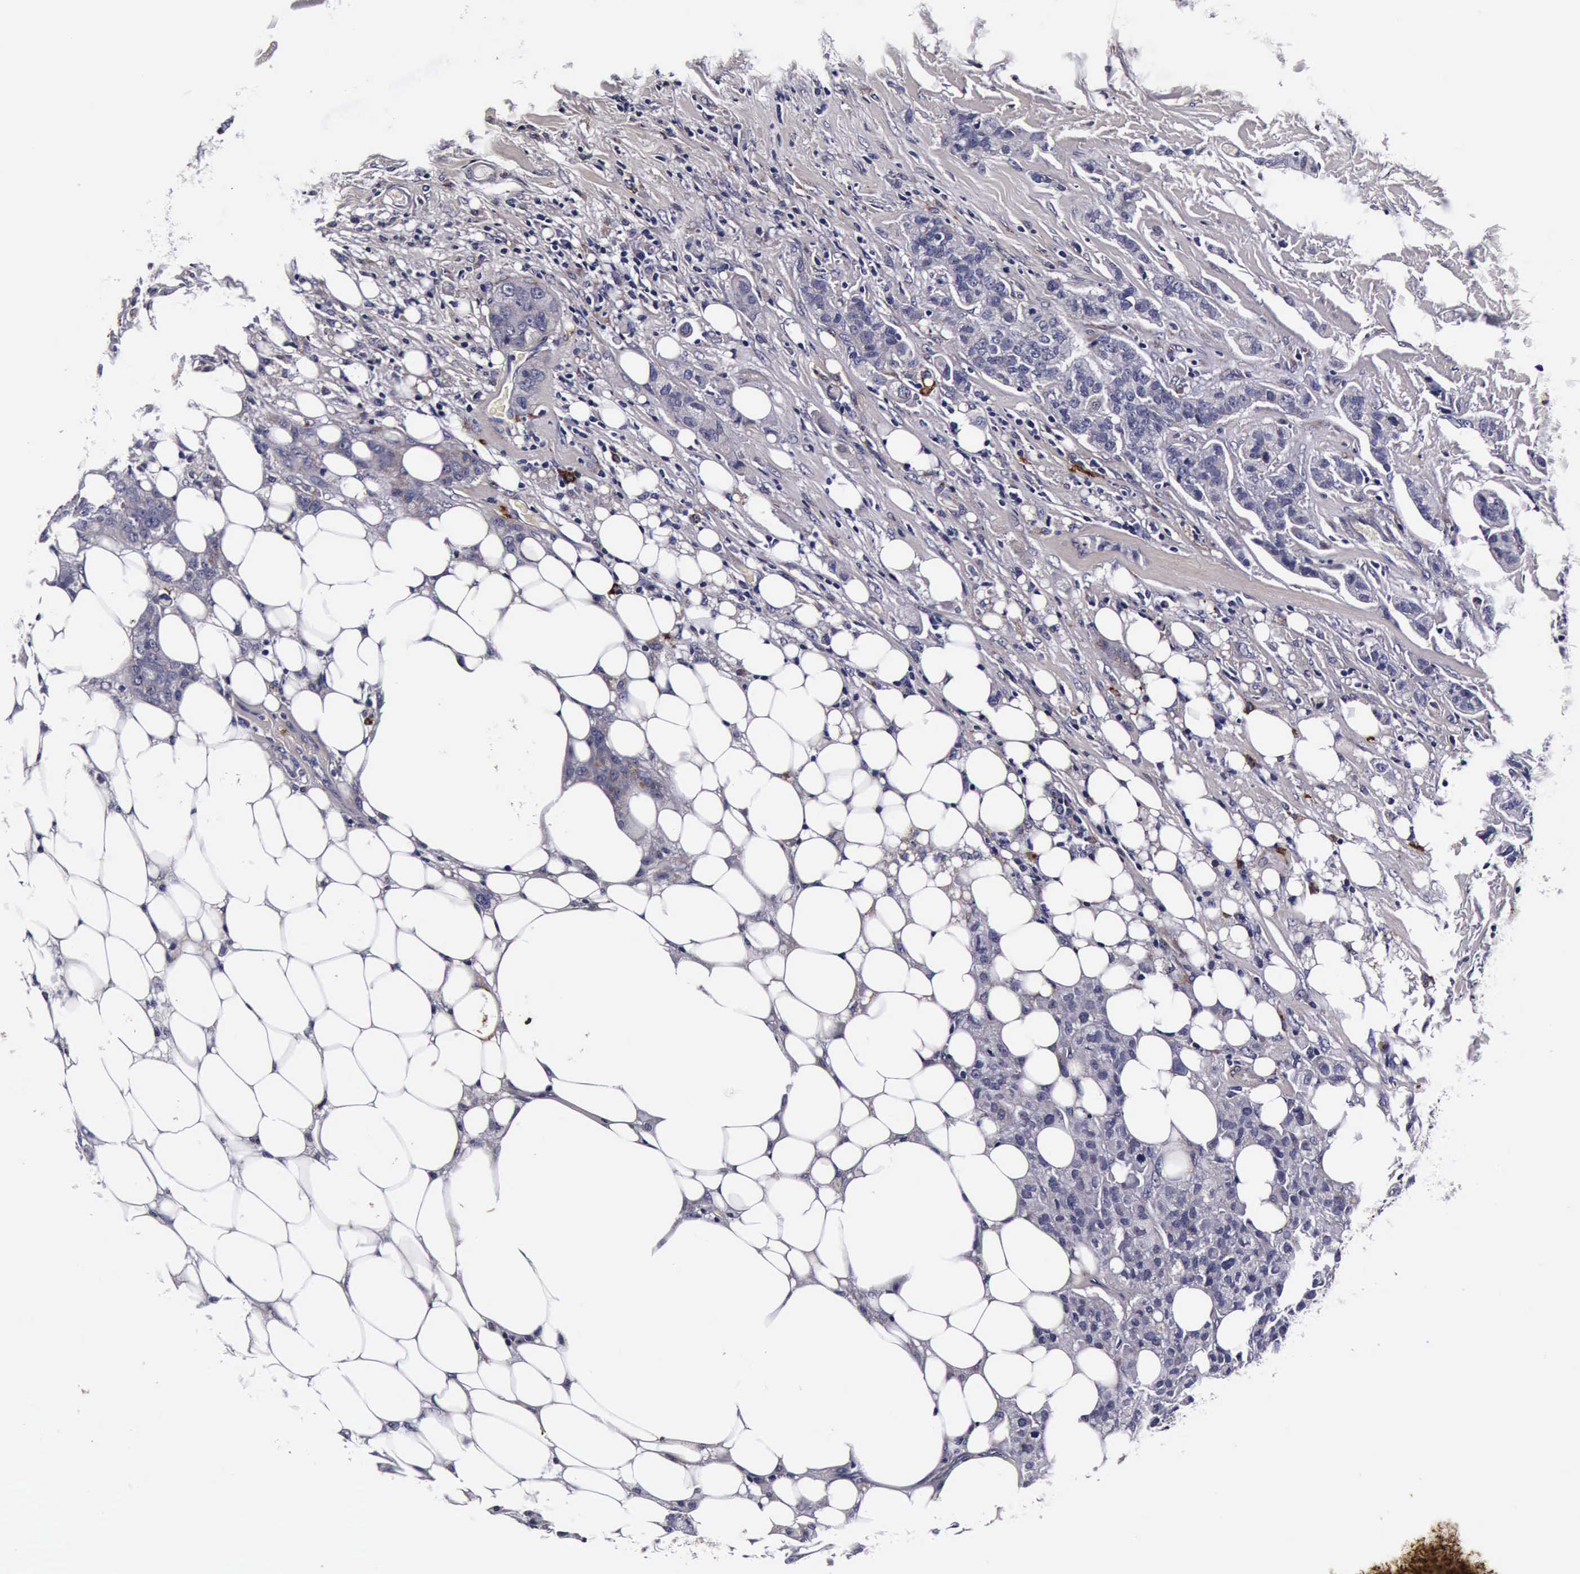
{"staining": {"intensity": "weak", "quantity": ">75%", "location": "cytoplasmic/membranous"}, "tissue": "breast cancer", "cell_type": "Tumor cells", "image_type": "cancer", "snomed": [{"axis": "morphology", "description": "Duct carcinoma"}, {"axis": "topography", "description": "Breast"}], "caption": "Immunohistochemical staining of human breast infiltrating ductal carcinoma displays low levels of weak cytoplasmic/membranous protein expression in approximately >75% of tumor cells.", "gene": "CST3", "patient": {"sex": "female", "age": 40}}